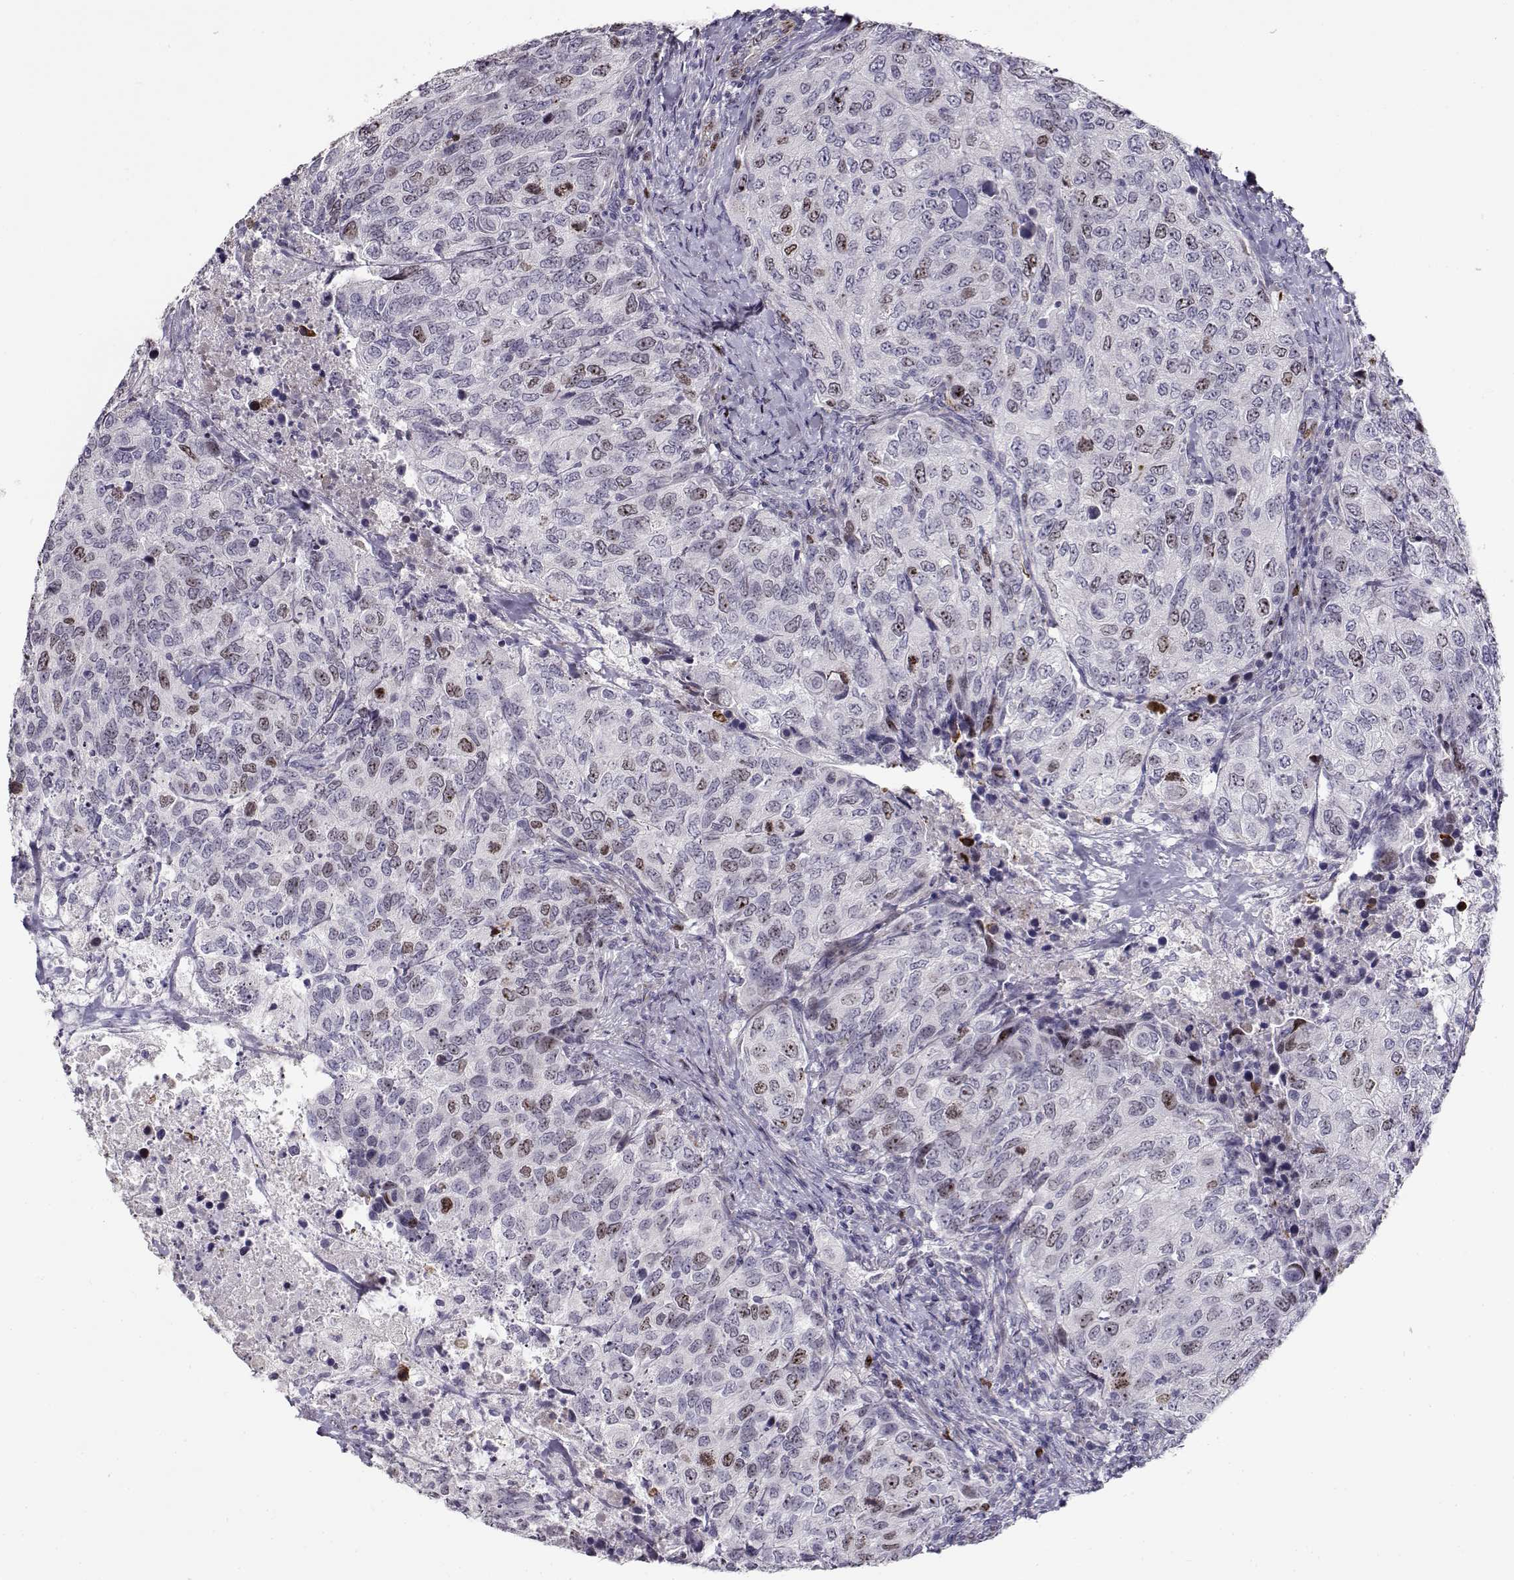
{"staining": {"intensity": "moderate", "quantity": "<25%", "location": "nuclear"}, "tissue": "urothelial cancer", "cell_type": "Tumor cells", "image_type": "cancer", "snomed": [{"axis": "morphology", "description": "Urothelial carcinoma, High grade"}, {"axis": "topography", "description": "Urinary bladder"}], "caption": "An immunohistochemistry photomicrograph of tumor tissue is shown. Protein staining in brown shows moderate nuclear positivity in urothelial cancer within tumor cells. (Stains: DAB in brown, nuclei in blue, Microscopy: brightfield microscopy at high magnification).", "gene": "NPW", "patient": {"sex": "female", "age": 78}}